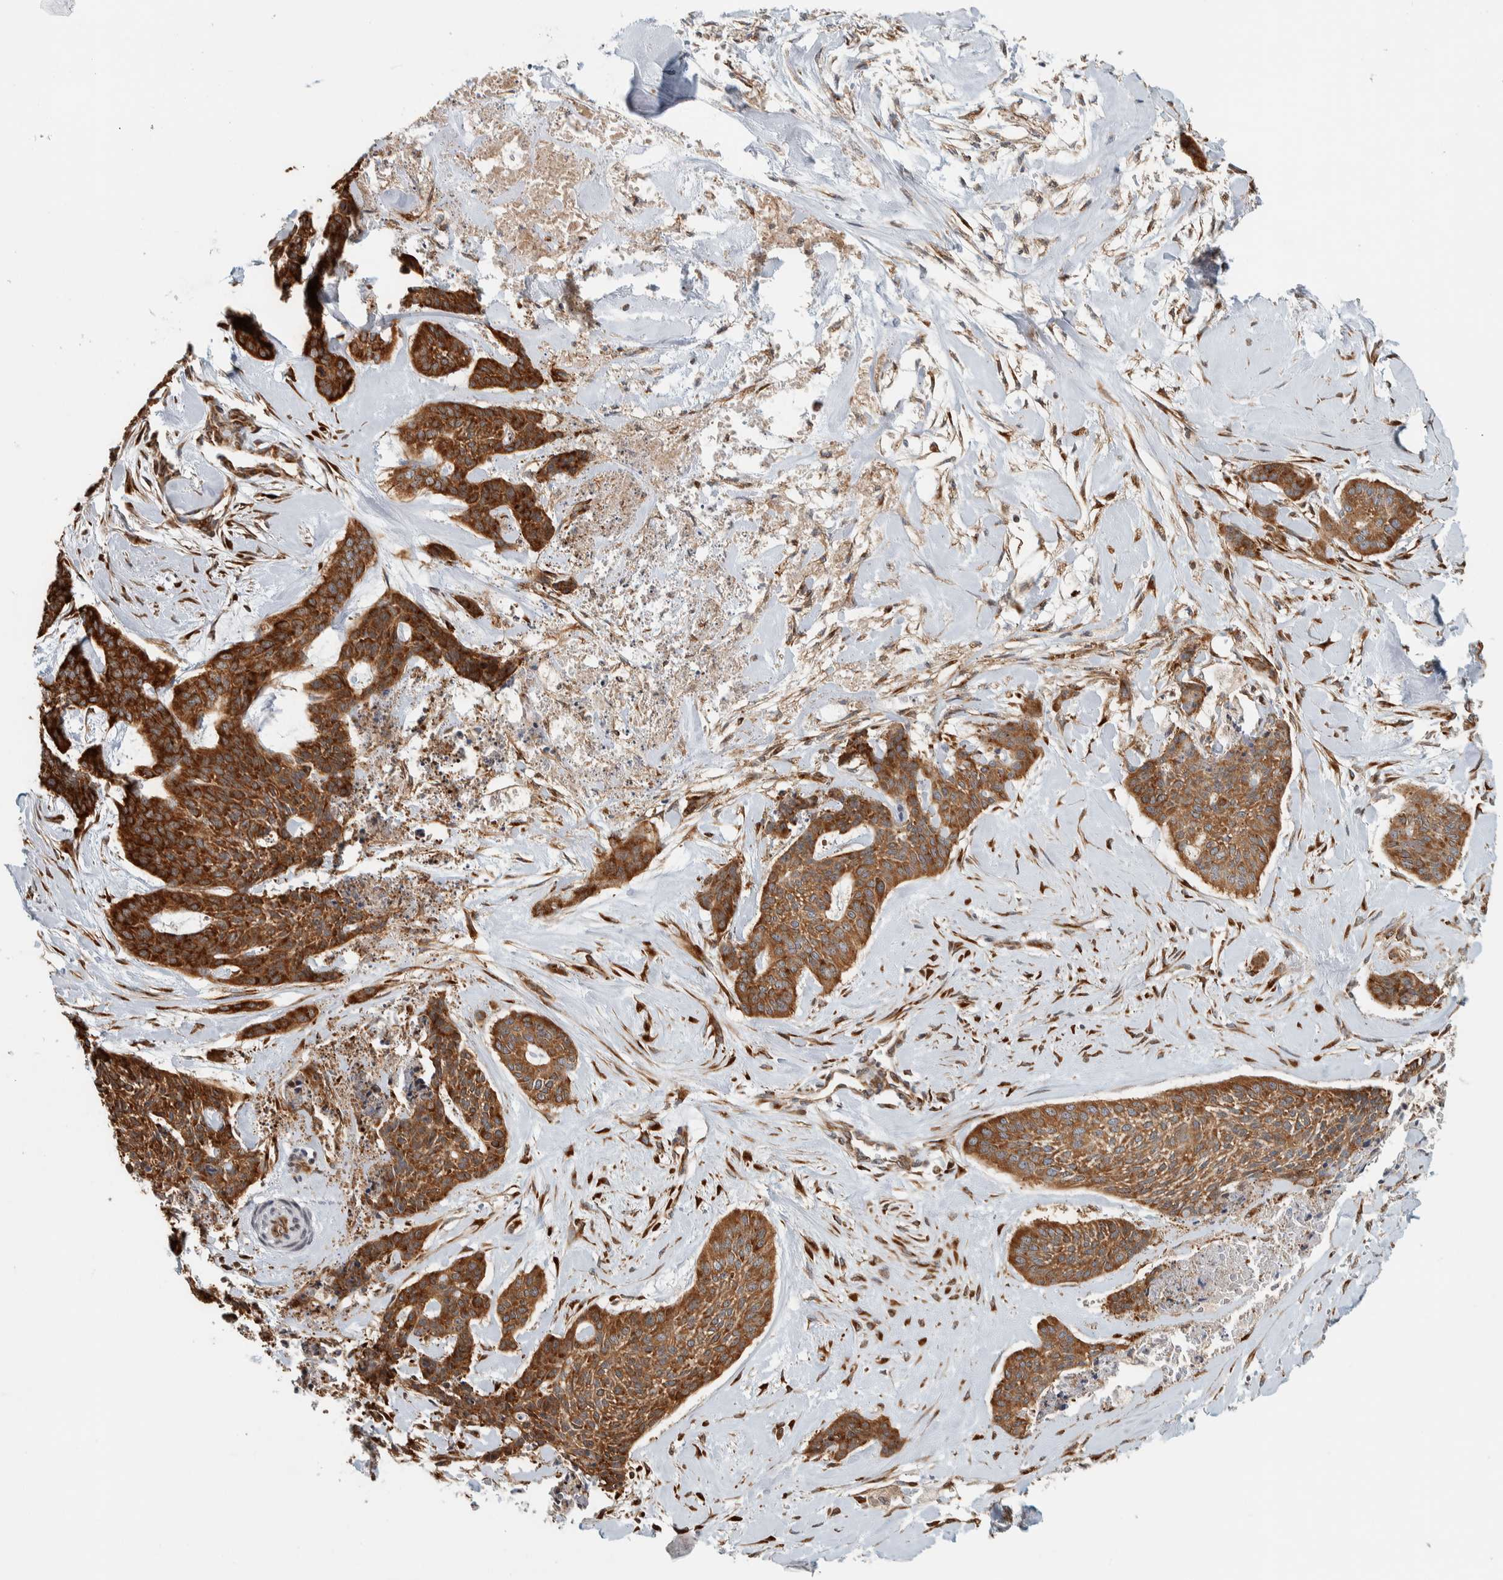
{"staining": {"intensity": "strong", "quantity": ">75%", "location": "cytoplasmic/membranous"}, "tissue": "skin cancer", "cell_type": "Tumor cells", "image_type": "cancer", "snomed": [{"axis": "morphology", "description": "Basal cell carcinoma"}, {"axis": "topography", "description": "Skin"}], "caption": "This histopathology image reveals skin cancer (basal cell carcinoma) stained with immunohistochemistry (IHC) to label a protein in brown. The cytoplasmic/membranous of tumor cells show strong positivity for the protein. Nuclei are counter-stained blue.", "gene": "LLGL2", "patient": {"sex": "female", "age": 64}}